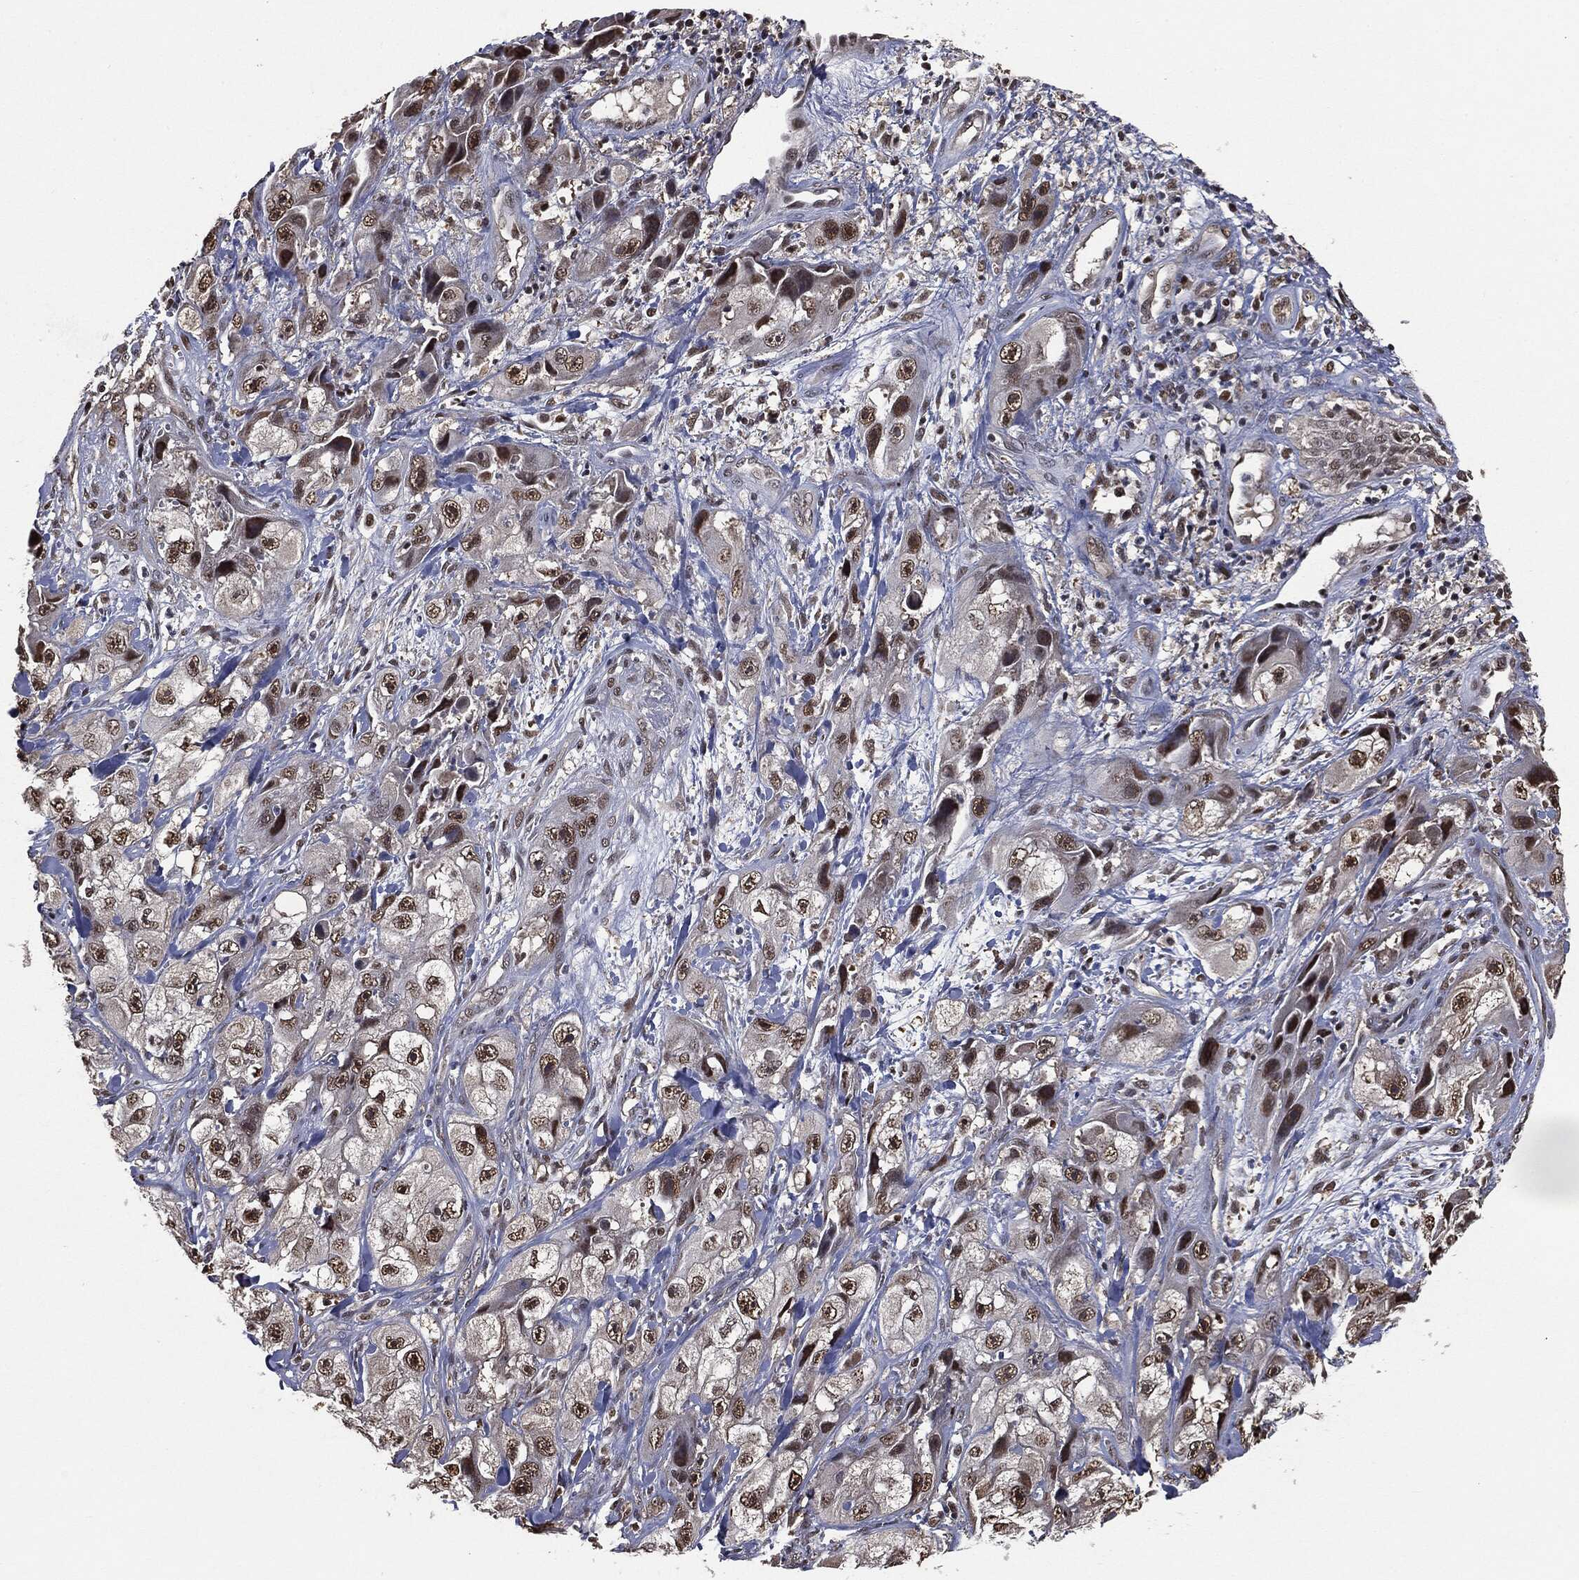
{"staining": {"intensity": "strong", "quantity": "25%-75%", "location": "nuclear"}, "tissue": "skin cancer", "cell_type": "Tumor cells", "image_type": "cancer", "snomed": [{"axis": "morphology", "description": "Squamous cell carcinoma, NOS"}, {"axis": "topography", "description": "Skin"}, {"axis": "topography", "description": "Subcutis"}], "caption": "Immunohistochemistry (IHC) staining of skin cancer (squamous cell carcinoma), which displays high levels of strong nuclear expression in approximately 25%-75% of tumor cells indicating strong nuclear protein expression. The staining was performed using DAB (3,3'-diaminobenzidine) (brown) for protein detection and nuclei were counterstained in hematoxylin (blue).", "gene": "SHLD2", "patient": {"sex": "male", "age": 73}}